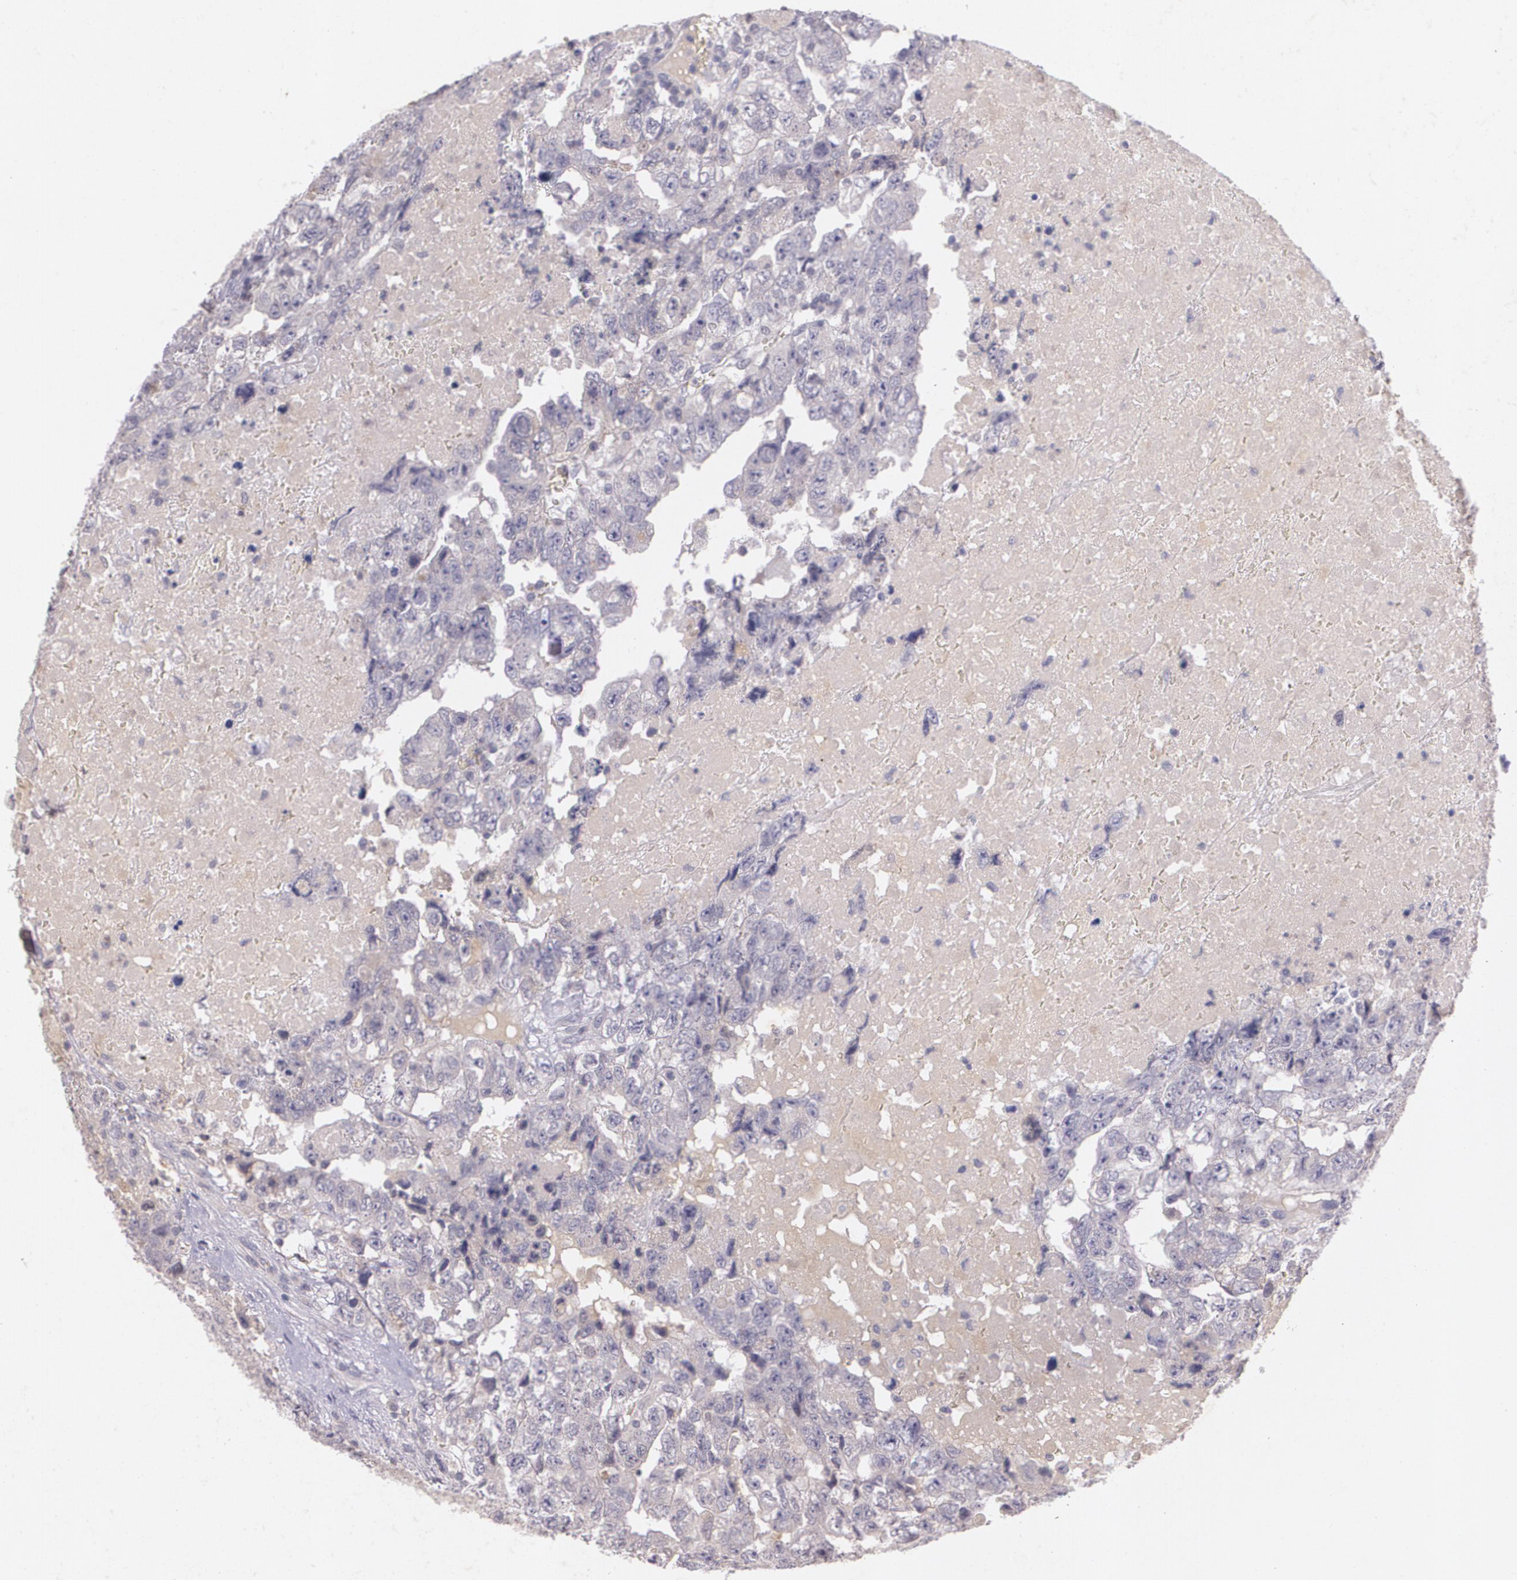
{"staining": {"intensity": "weak", "quantity": ">75%", "location": "cytoplasmic/membranous"}, "tissue": "testis cancer", "cell_type": "Tumor cells", "image_type": "cancer", "snomed": [{"axis": "morphology", "description": "Carcinoma, Embryonal, NOS"}, {"axis": "topography", "description": "Testis"}], "caption": "Approximately >75% of tumor cells in human testis cancer reveal weak cytoplasmic/membranous protein staining as visualized by brown immunohistochemical staining.", "gene": "TM4SF1", "patient": {"sex": "male", "age": 36}}